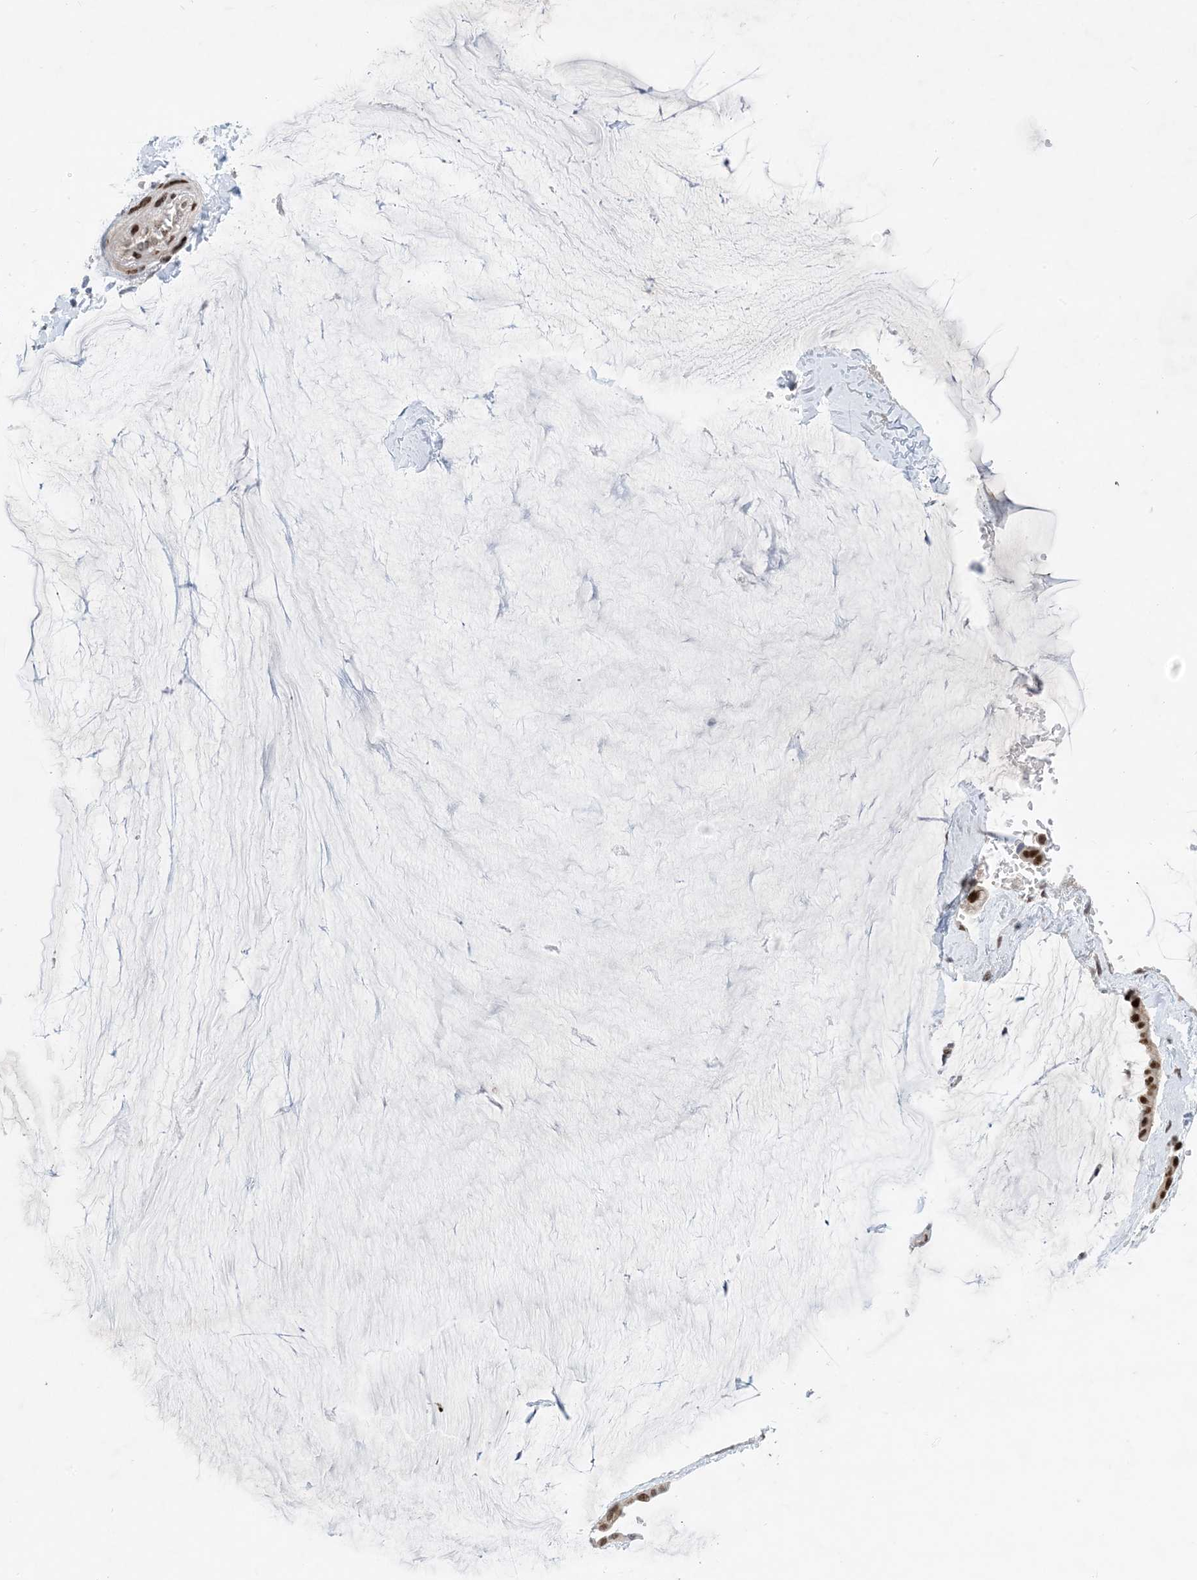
{"staining": {"intensity": "moderate", "quantity": ">75%", "location": "nuclear"}, "tissue": "ovarian cancer", "cell_type": "Tumor cells", "image_type": "cancer", "snomed": [{"axis": "morphology", "description": "Cystadenocarcinoma, mucinous, NOS"}, {"axis": "topography", "description": "Ovary"}], "caption": "Protein staining reveals moderate nuclear expression in about >75% of tumor cells in ovarian cancer. (DAB (3,3'-diaminobenzidine) IHC, brown staining for protein, blue staining for nuclei).", "gene": "TSPYL1", "patient": {"sex": "female", "age": 39}}